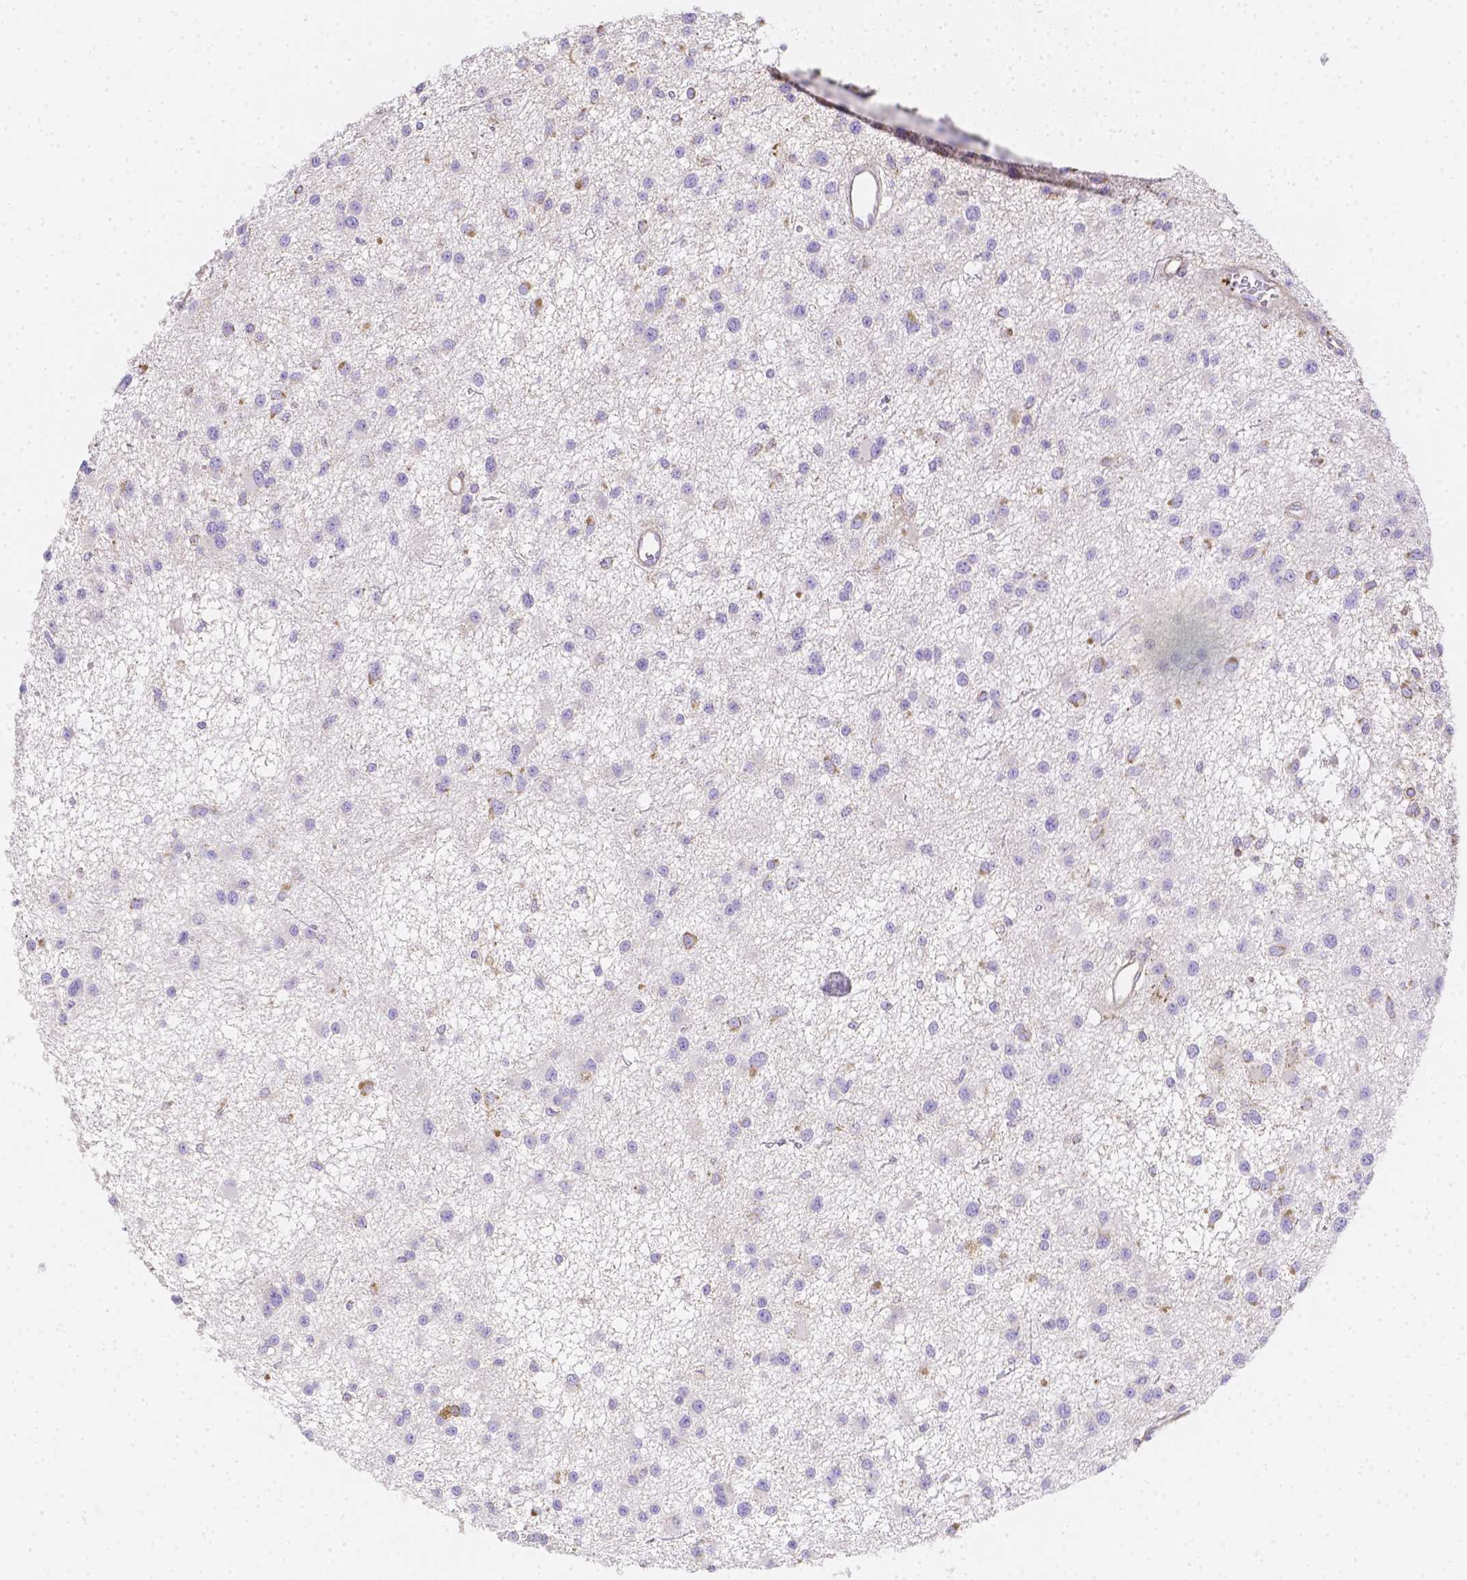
{"staining": {"intensity": "negative", "quantity": "none", "location": "none"}, "tissue": "glioma", "cell_type": "Tumor cells", "image_type": "cancer", "snomed": [{"axis": "morphology", "description": "Glioma, malignant, Low grade"}, {"axis": "topography", "description": "Brain"}], "caption": "Malignant glioma (low-grade) was stained to show a protein in brown. There is no significant expression in tumor cells.", "gene": "ASAH2", "patient": {"sex": "male", "age": 43}}